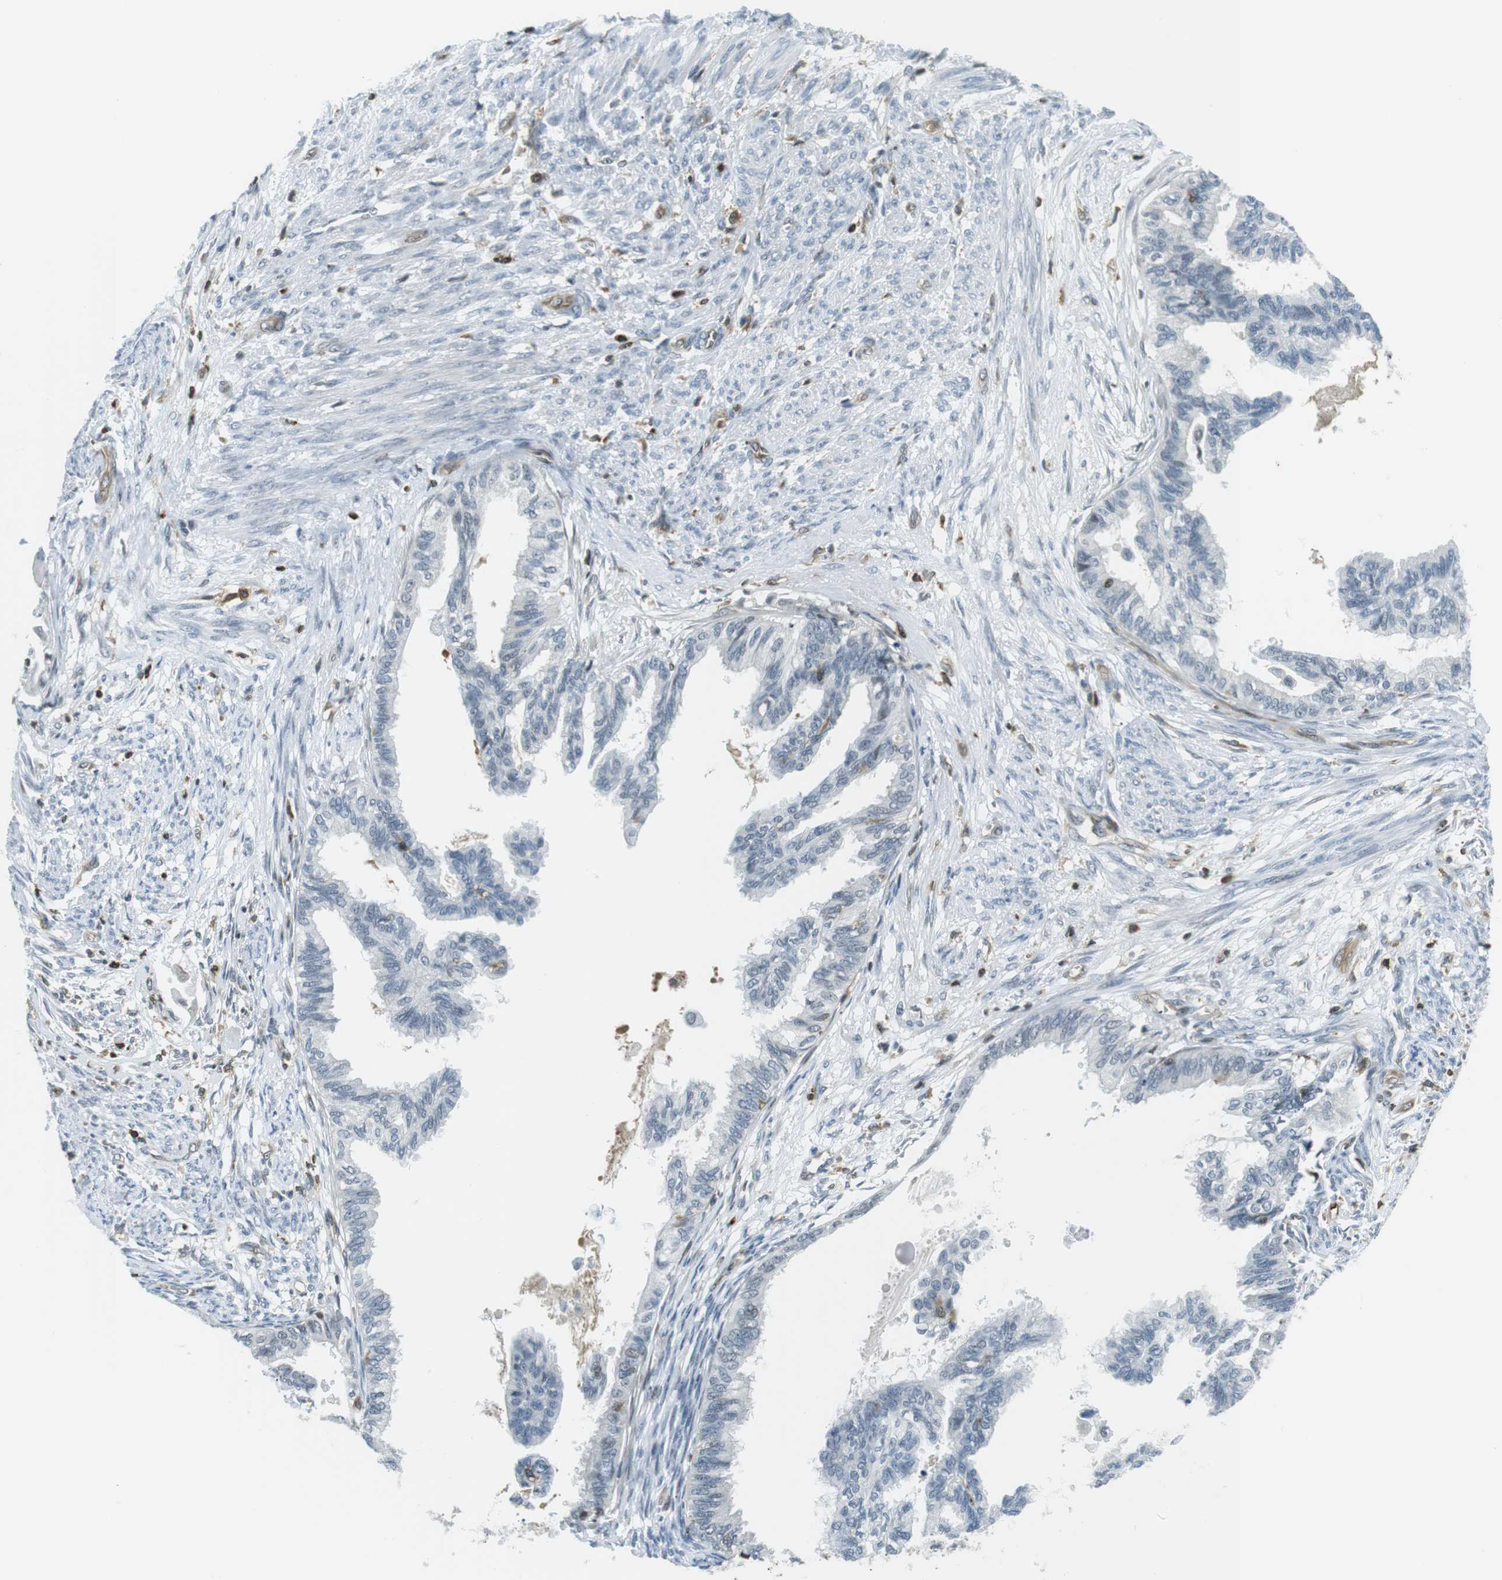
{"staining": {"intensity": "negative", "quantity": "none", "location": "none"}, "tissue": "cervical cancer", "cell_type": "Tumor cells", "image_type": "cancer", "snomed": [{"axis": "morphology", "description": "Normal tissue, NOS"}, {"axis": "morphology", "description": "Adenocarcinoma, NOS"}, {"axis": "topography", "description": "Cervix"}, {"axis": "topography", "description": "Endometrium"}], "caption": "An IHC photomicrograph of cervical cancer (adenocarcinoma) is shown. There is no staining in tumor cells of cervical cancer (adenocarcinoma). (Brightfield microscopy of DAB IHC at high magnification).", "gene": "STK10", "patient": {"sex": "female", "age": 86}}